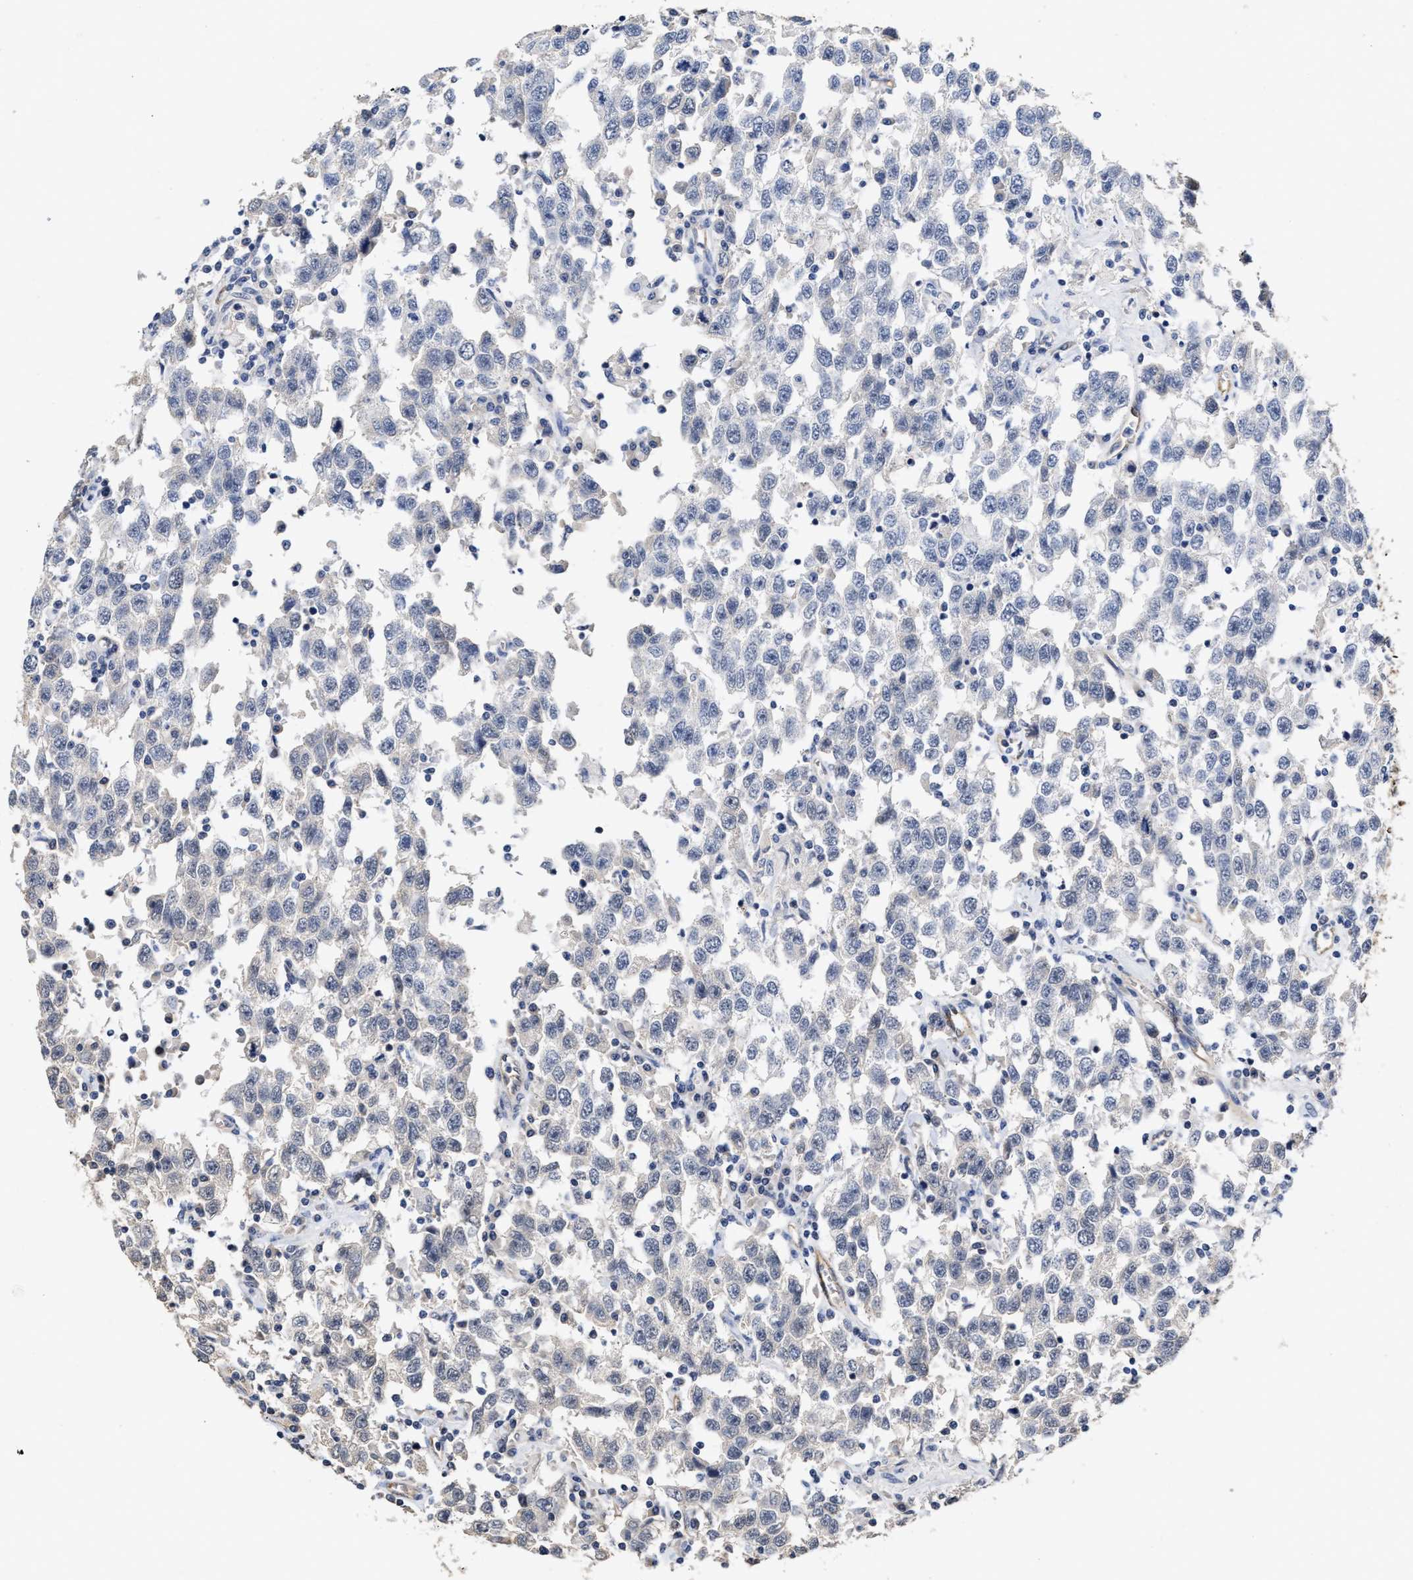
{"staining": {"intensity": "negative", "quantity": "none", "location": "none"}, "tissue": "testis cancer", "cell_type": "Tumor cells", "image_type": "cancer", "snomed": [{"axis": "morphology", "description": "Seminoma, NOS"}, {"axis": "topography", "description": "Testis"}], "caption": "Testis cancer (seminoma) was stained to show a protein in brown. There is no significant positivity in tumor cells. The staining was performed using DAB to visualize the protein expression in brown, while the nuclei were stained in blue with hematoxylin (Magnification: 20x).", "gene": "AHNAK2", "patient": {"sex": "male", "age": 41}}